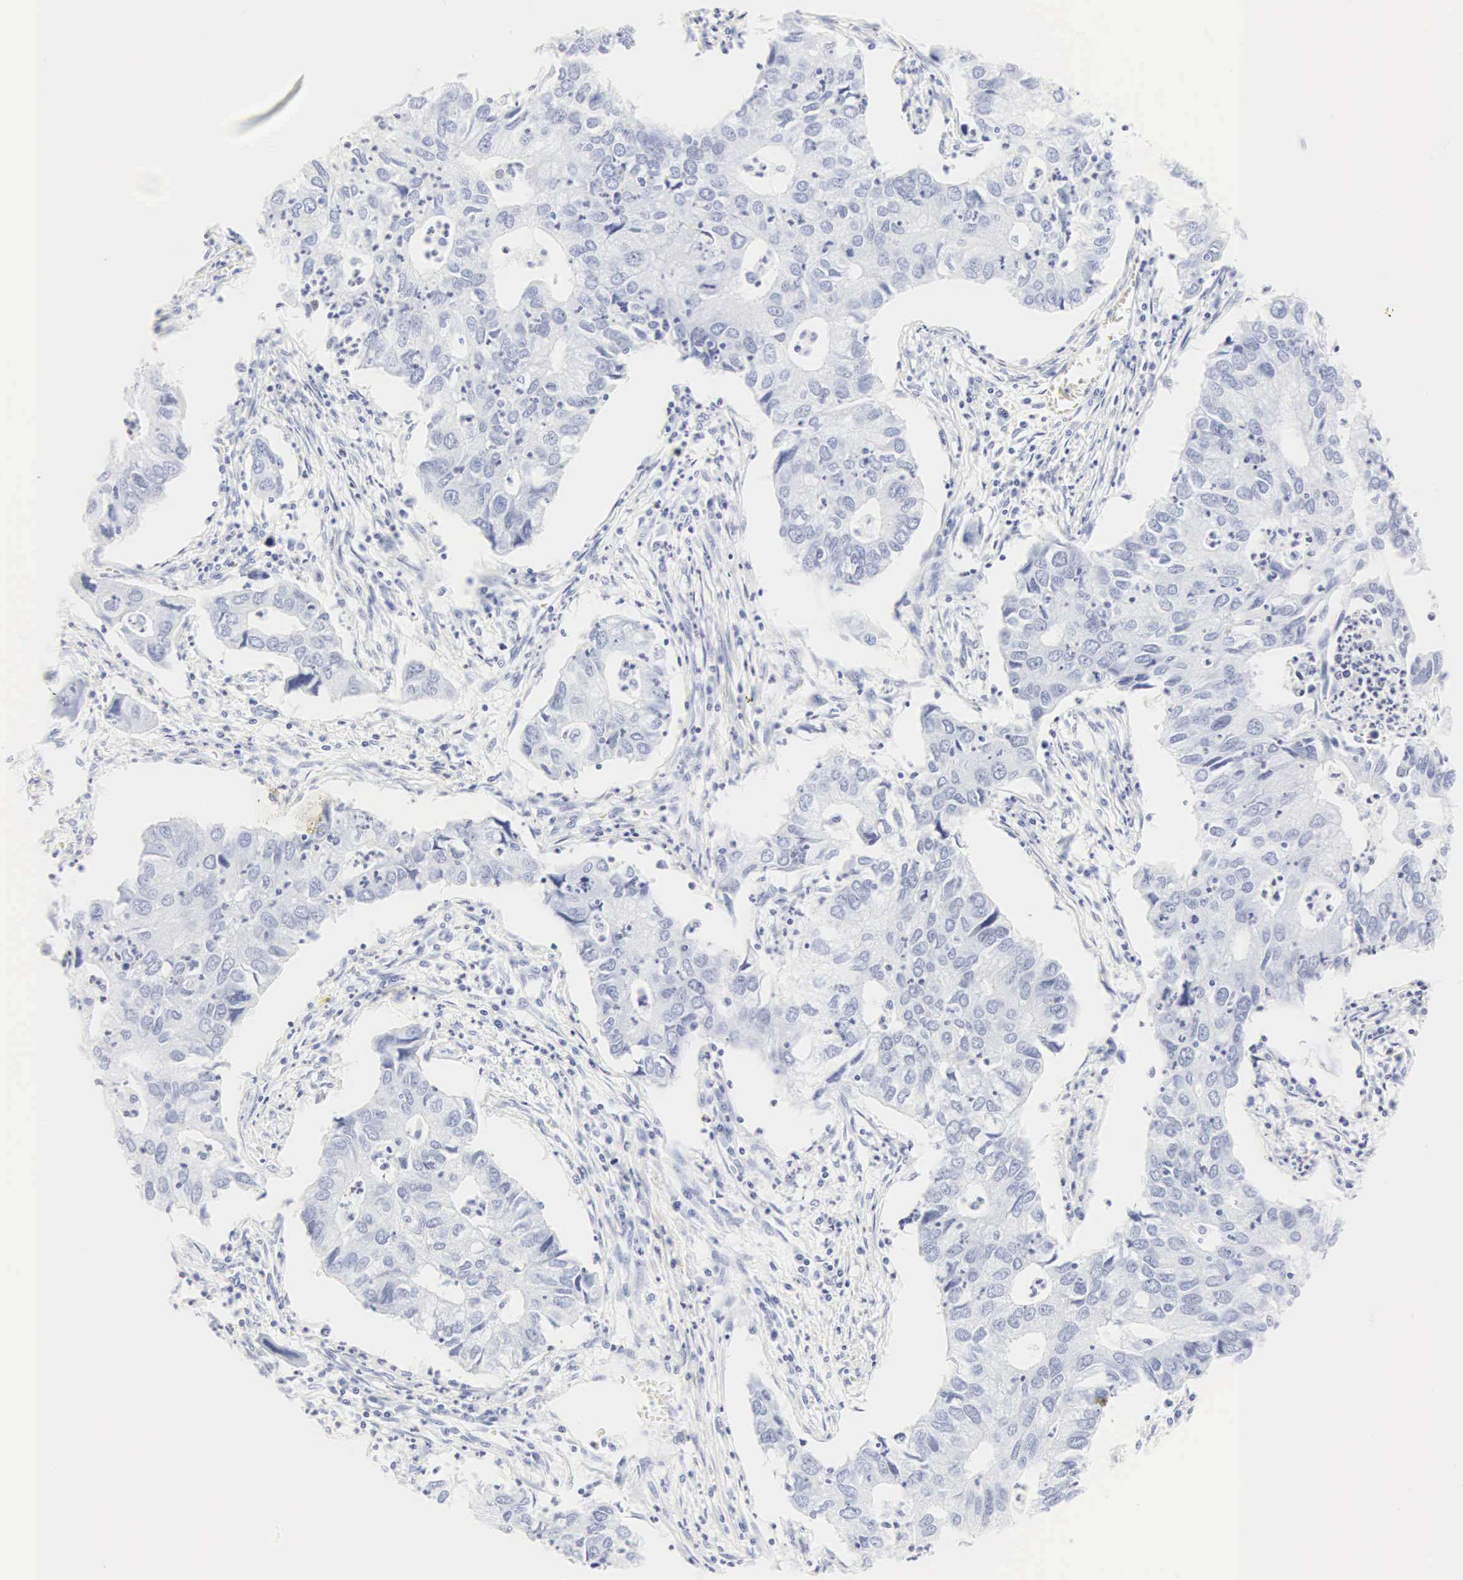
{"staining": {"intensity": "negative", "quantity": "none", "location": "none"}, "tissue": "lung cancer", "cell_type": "Tumor cells", "image_type": "cancer", "snomed": [{"axis": "morphology", "description": "Adenocarcinoma, NOS"}, {"axis": "topography", "description": "Lung"}], "caption": "Tumor cells are negative for protein expression in human lung adenocarcinoma.", "gene": "CGB3", "patient": {"sex": "male", "age": 48}}